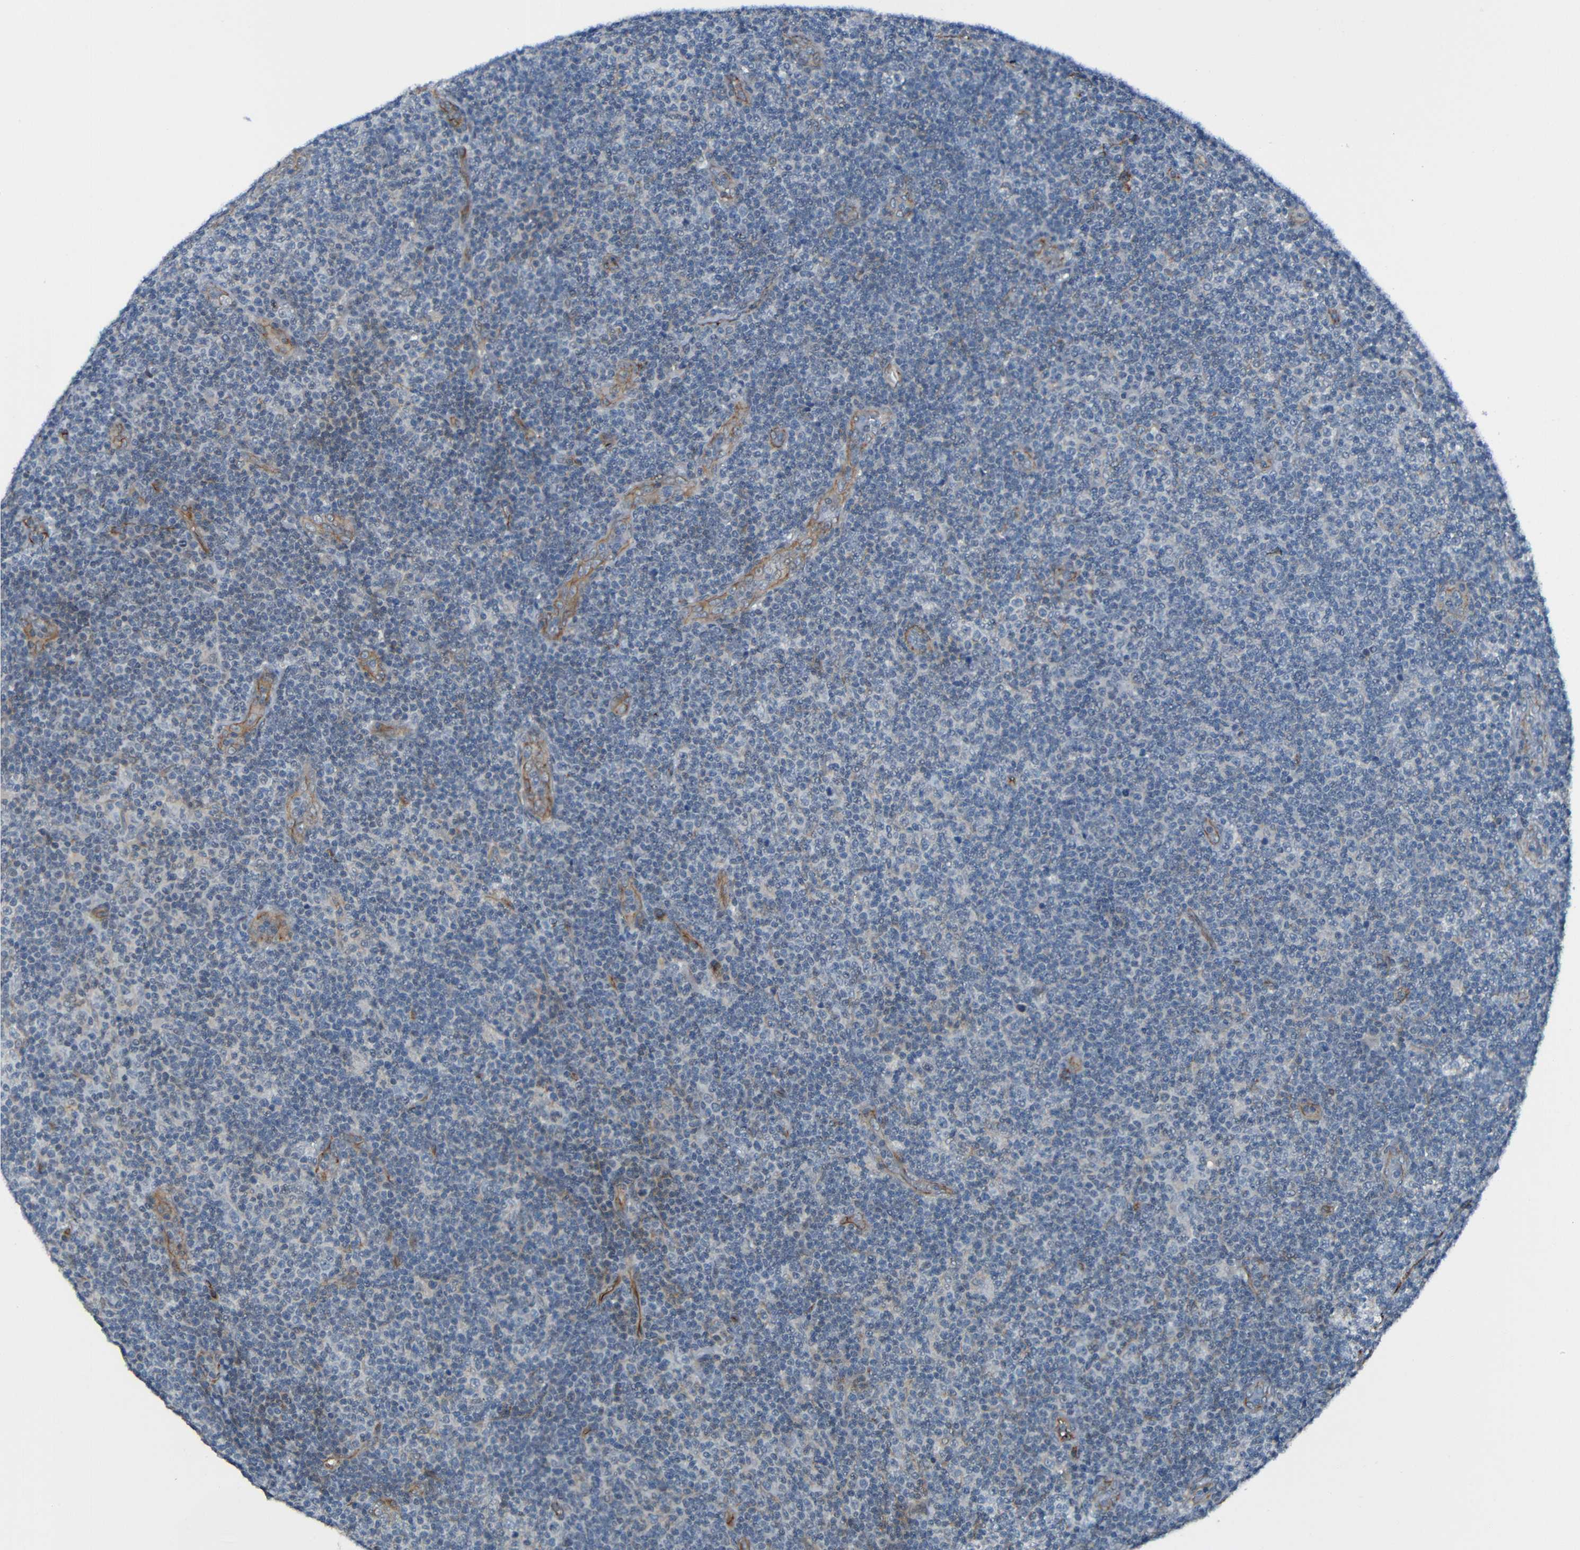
{"staining": {"intensity": "negative", "quantity": "none", "location": "none"}, "tissue": "lymphoma", "cell_type": "Tumor cells", "image_type": "cancer", "snomed": [{"axis": "morphology", "description": "Malignant lymphoma, non-Hodgkin's type, Low grade"}, {"axis": "topography", "description": "Lymph node"}], "caption": "The image shows no significant staining in tumor cells of lymphoma.", "gene": "LGR5", "patient": {"sex": "male", "age": 83}}